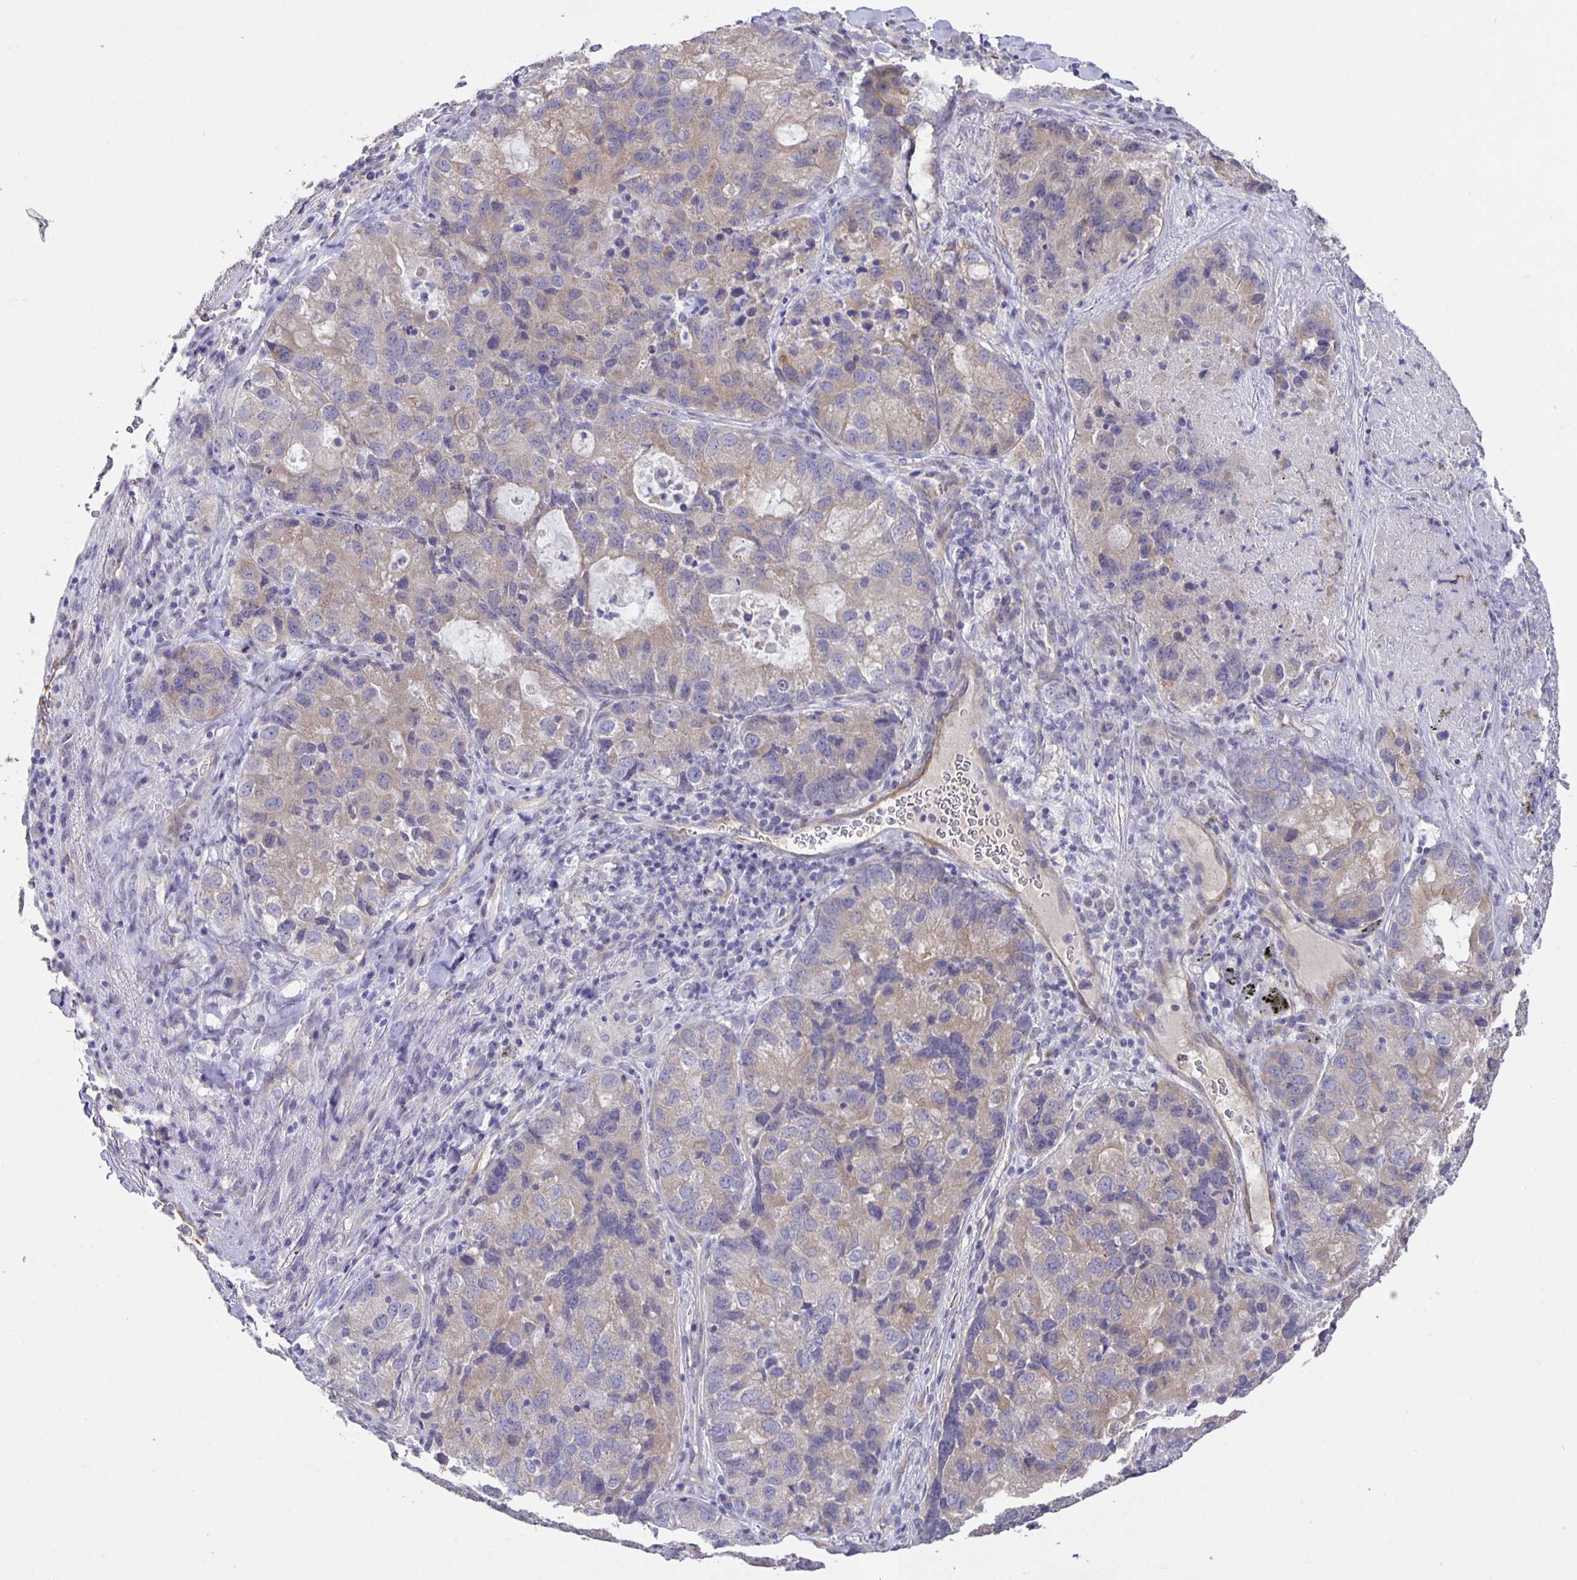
{"staining": {"intensity": "weak", "quantity": "<25%", "location": "cytoplasmic/membranous"}, "tissue": "lung cancer", "cell_type": "Tumor cells", "image_type": "cancer", "snomed": [{"axis": "morphology", "description": "Normal morphology"}, {"axis": "morphology", "description": "Adenocarcinoma, NOS"}, {"axis": "topography", "description": "Lymph node"}, {"axis": "topography", "description": "Lung"}], "caption": "Tumor cells show no significant protein expression in lung adenocarcinoma.", "gene": "SRCIN1", "patient": {"sex": "female", "age": 51}}